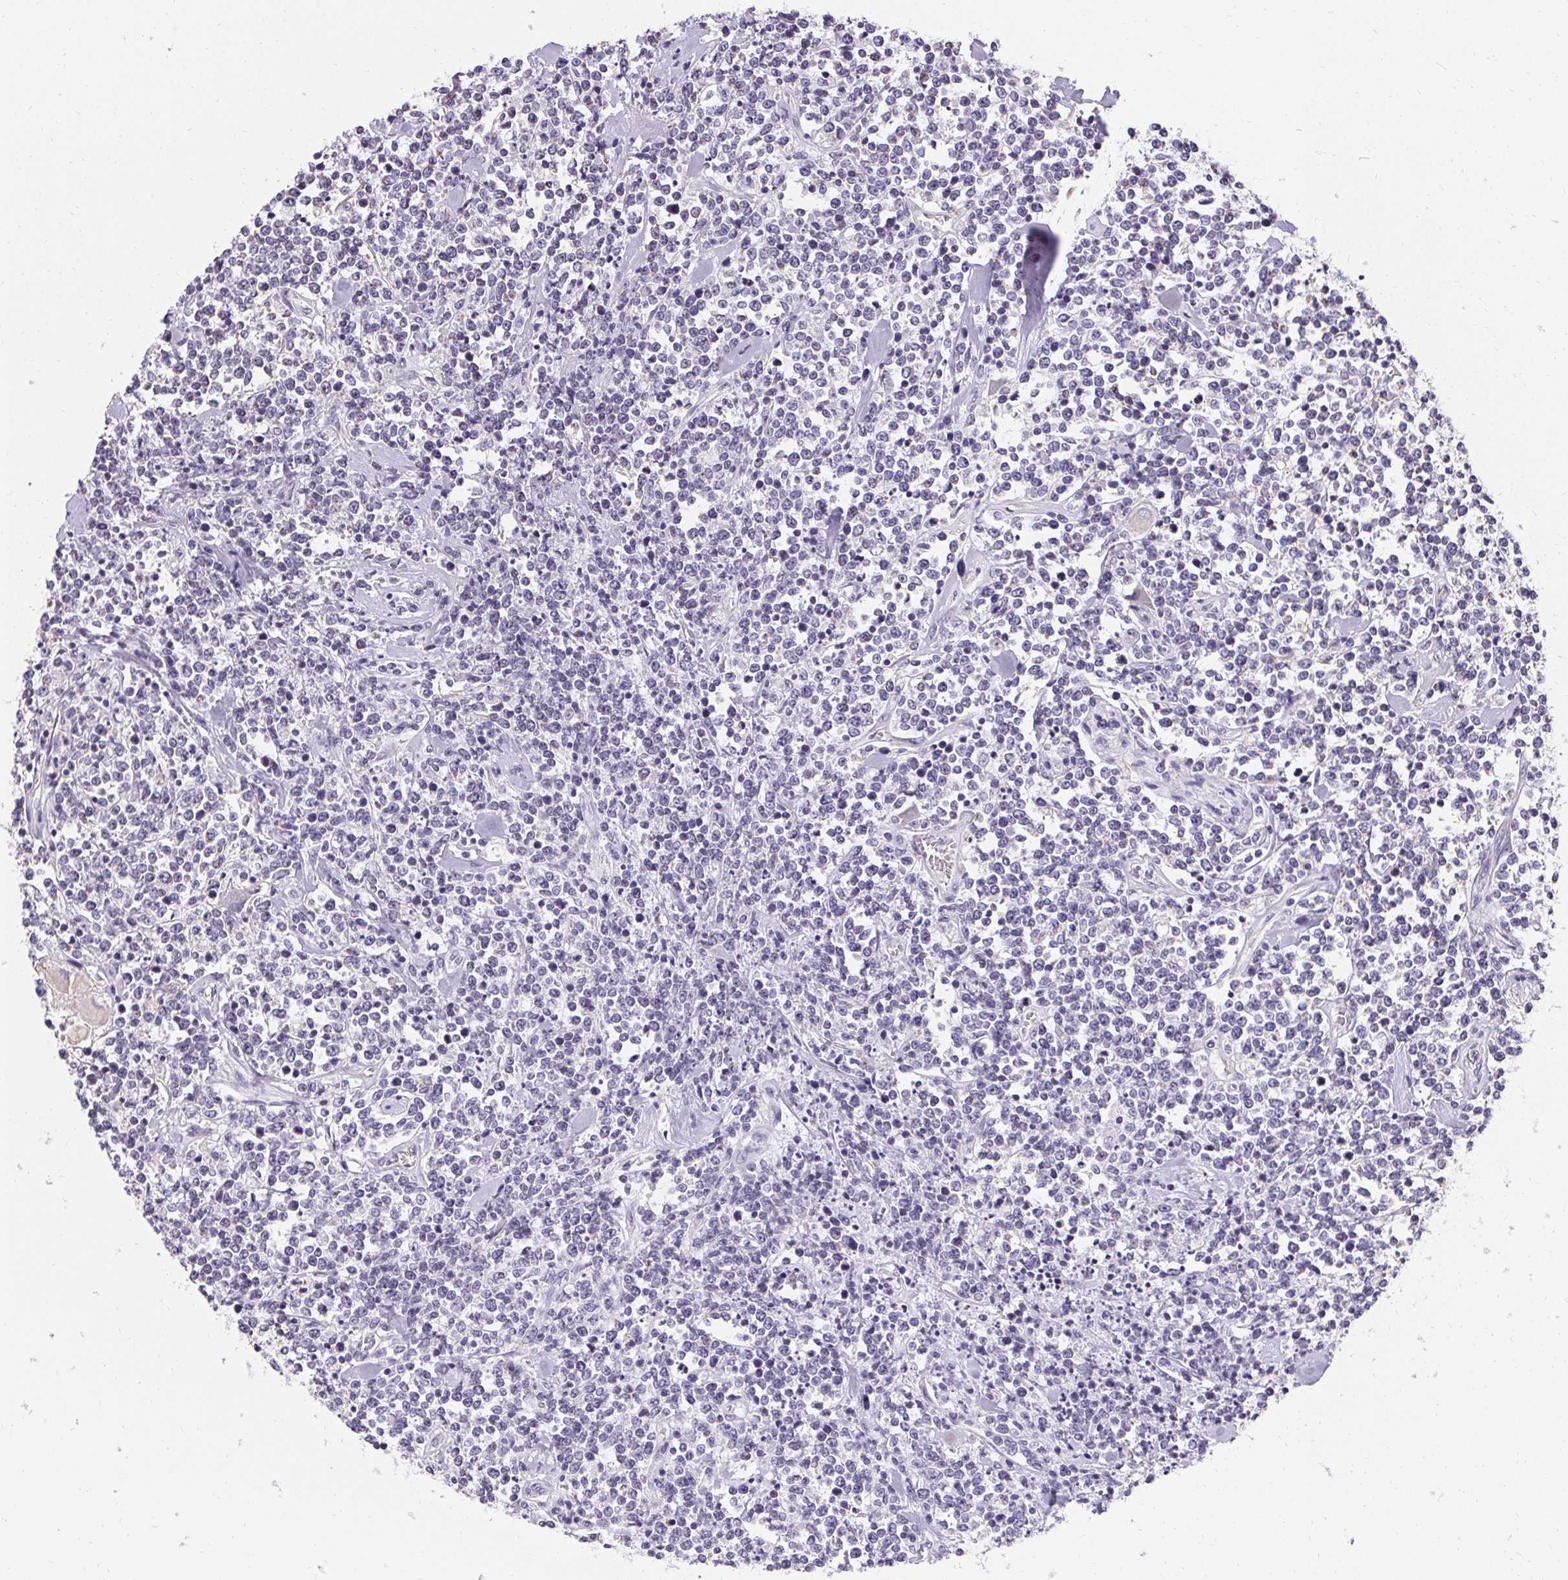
{"staining": {"intensity": "negative", "quantity": "none", "location": "none"}, "tissue": "lymphoma", "cell_type": "Tumor cells", "image_type": "cancer", "snomed": [{"axis": "morphology", "description": "Malignant lymphoma, non-Hodgkin's type, High grade"}, {"axis": "topography", "description": "Colon"}], "caption": "The photomicrograph shows no significant expression in tumor cells of lymphoma. (DAB immunohistochemistry visualized using brightfield microscopy, high magnification).", "gene": "ASGR2", "patient": {"sex": "male", "age": 82}}